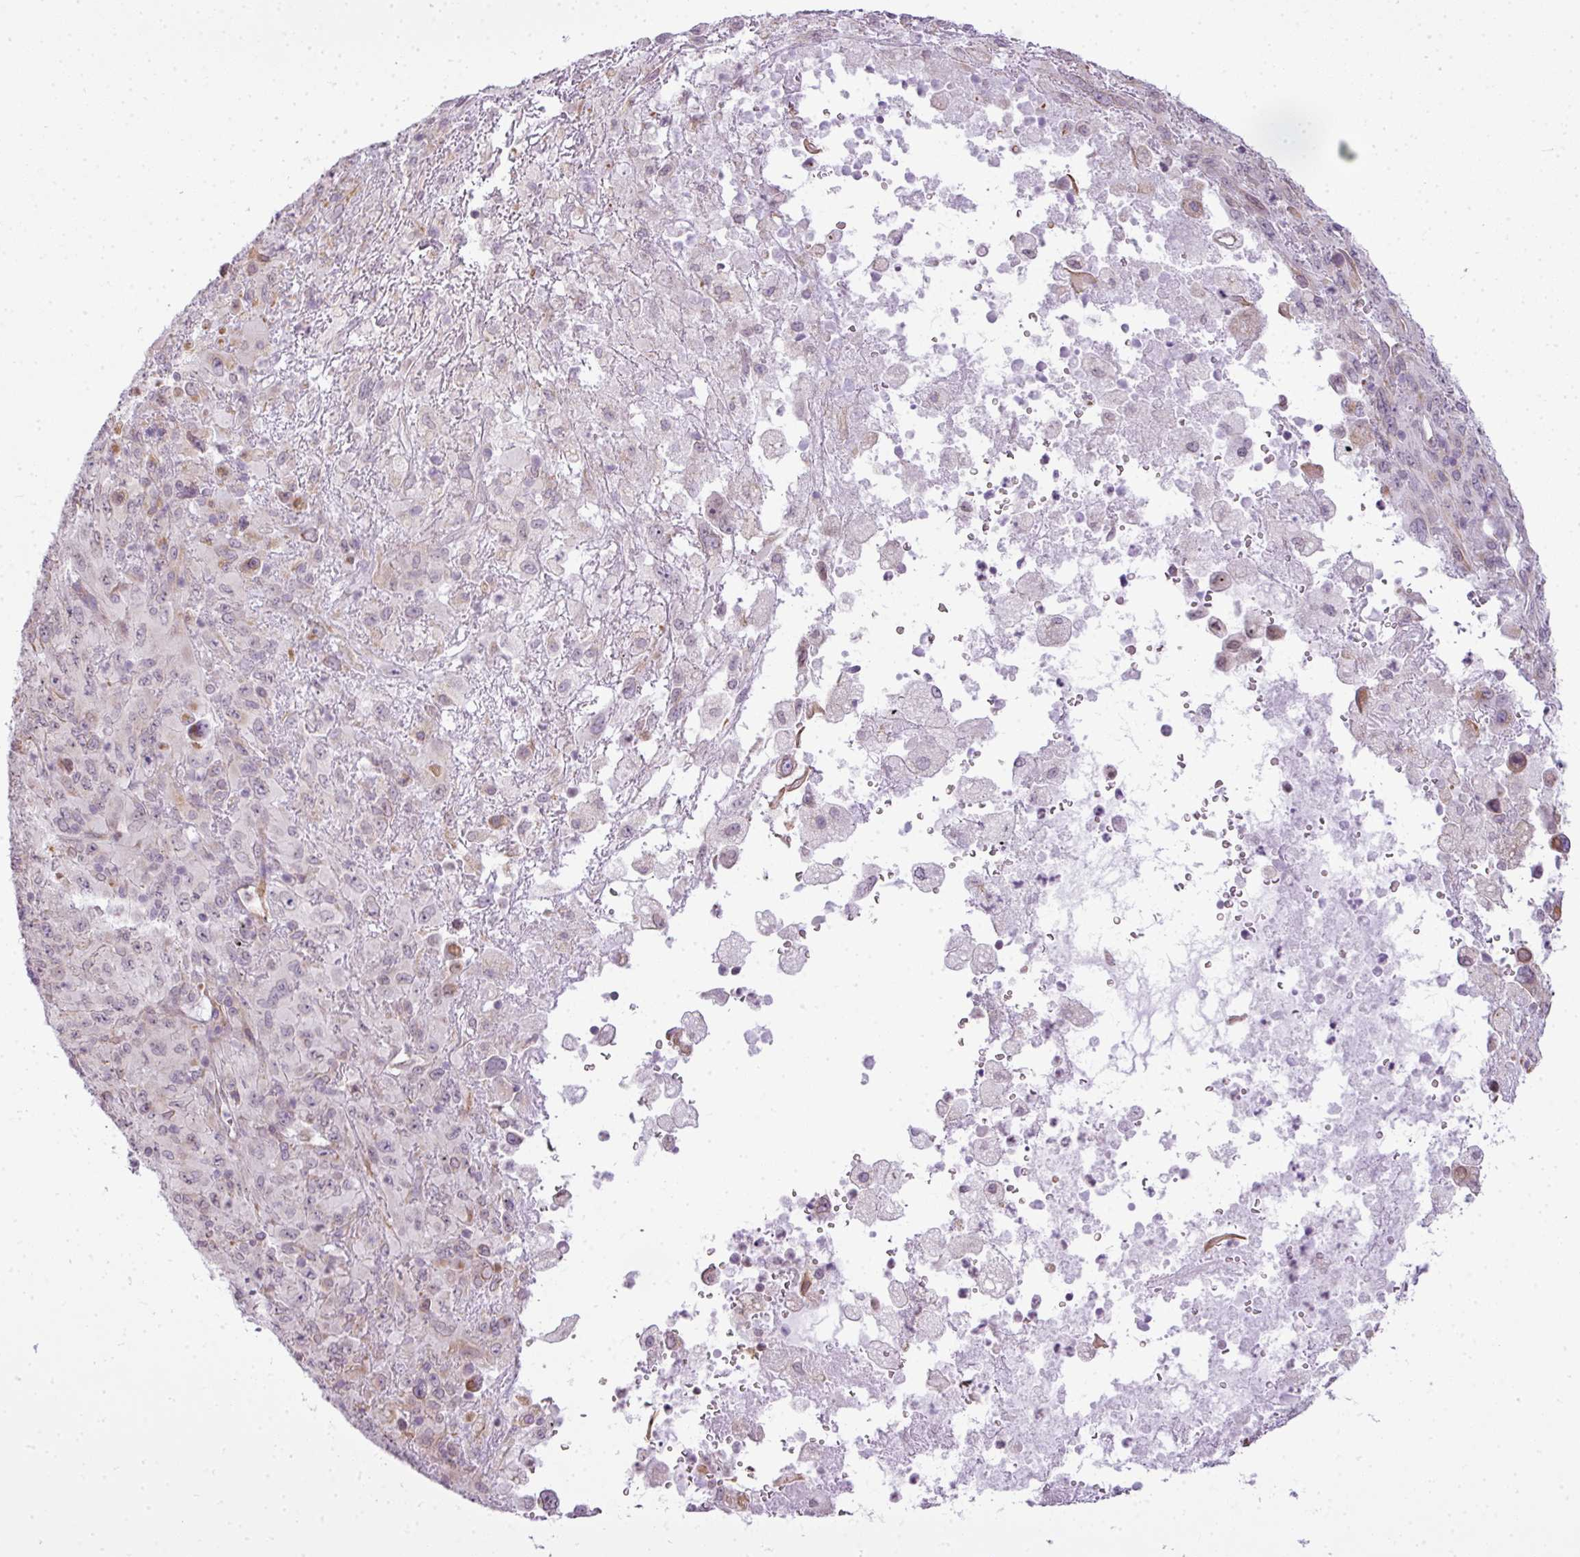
{"staining": {"intensity": "negative", "quantity": "none", "location": "none"}, "tissue": "melanoma", "cell_type": "Tumor cells", "image_type": "cancer", "snomed": [{"axis": "morphology", "description": "Malignant melanoma, Metastatic site"}, {"axis": "topography", "description": "Skin"}], "caption": "This is a micrograph of immunohistochemistry (IHC) staining of melanoma, which shows no expression in tumor cells. Nuclei are stained in blue.", "gene": "COX18", "patient": {"sex": "female", "age": 56}}